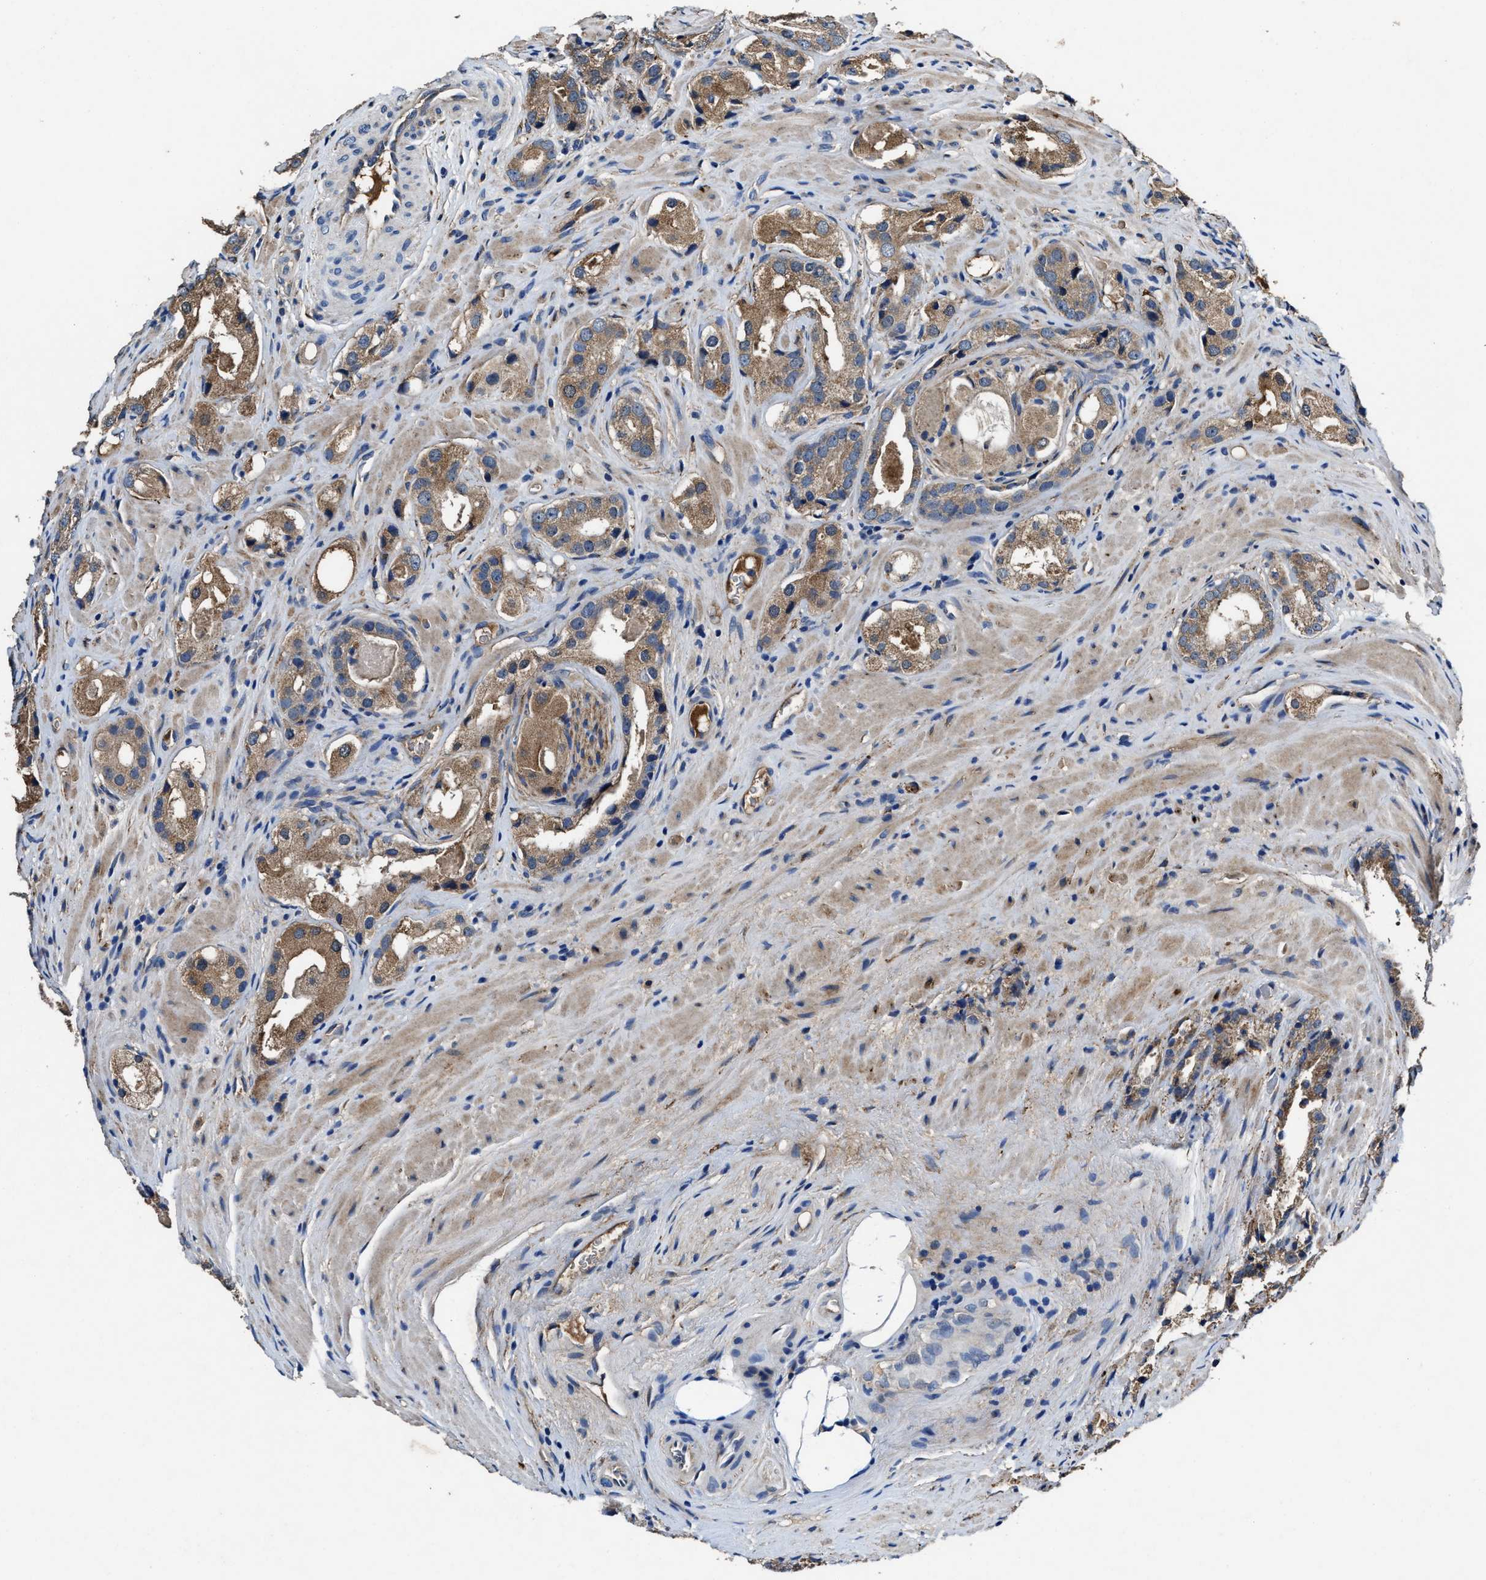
{"staining": {"intensity": "moderate", "quantity": ">75%", "location": "cytoplasmic/membranous"}, "tissue": "prostate cancer", "cell_type": "Tumor cells", "image_type": "cancer", "snomed": [{"axis": "morphology", "description": "Adenocarcinoma, High grade"}, {"axis": "topography", "description": "Prostate"}], "caption": "This is a histology image of immunohistochemistry (IHC) staining of prostate cancer, which shows moderate staining in the cytoplasmic/membranous of tumor cells.", "gene": "IDNK", "patient": {"sex": "male", "age": 63}}